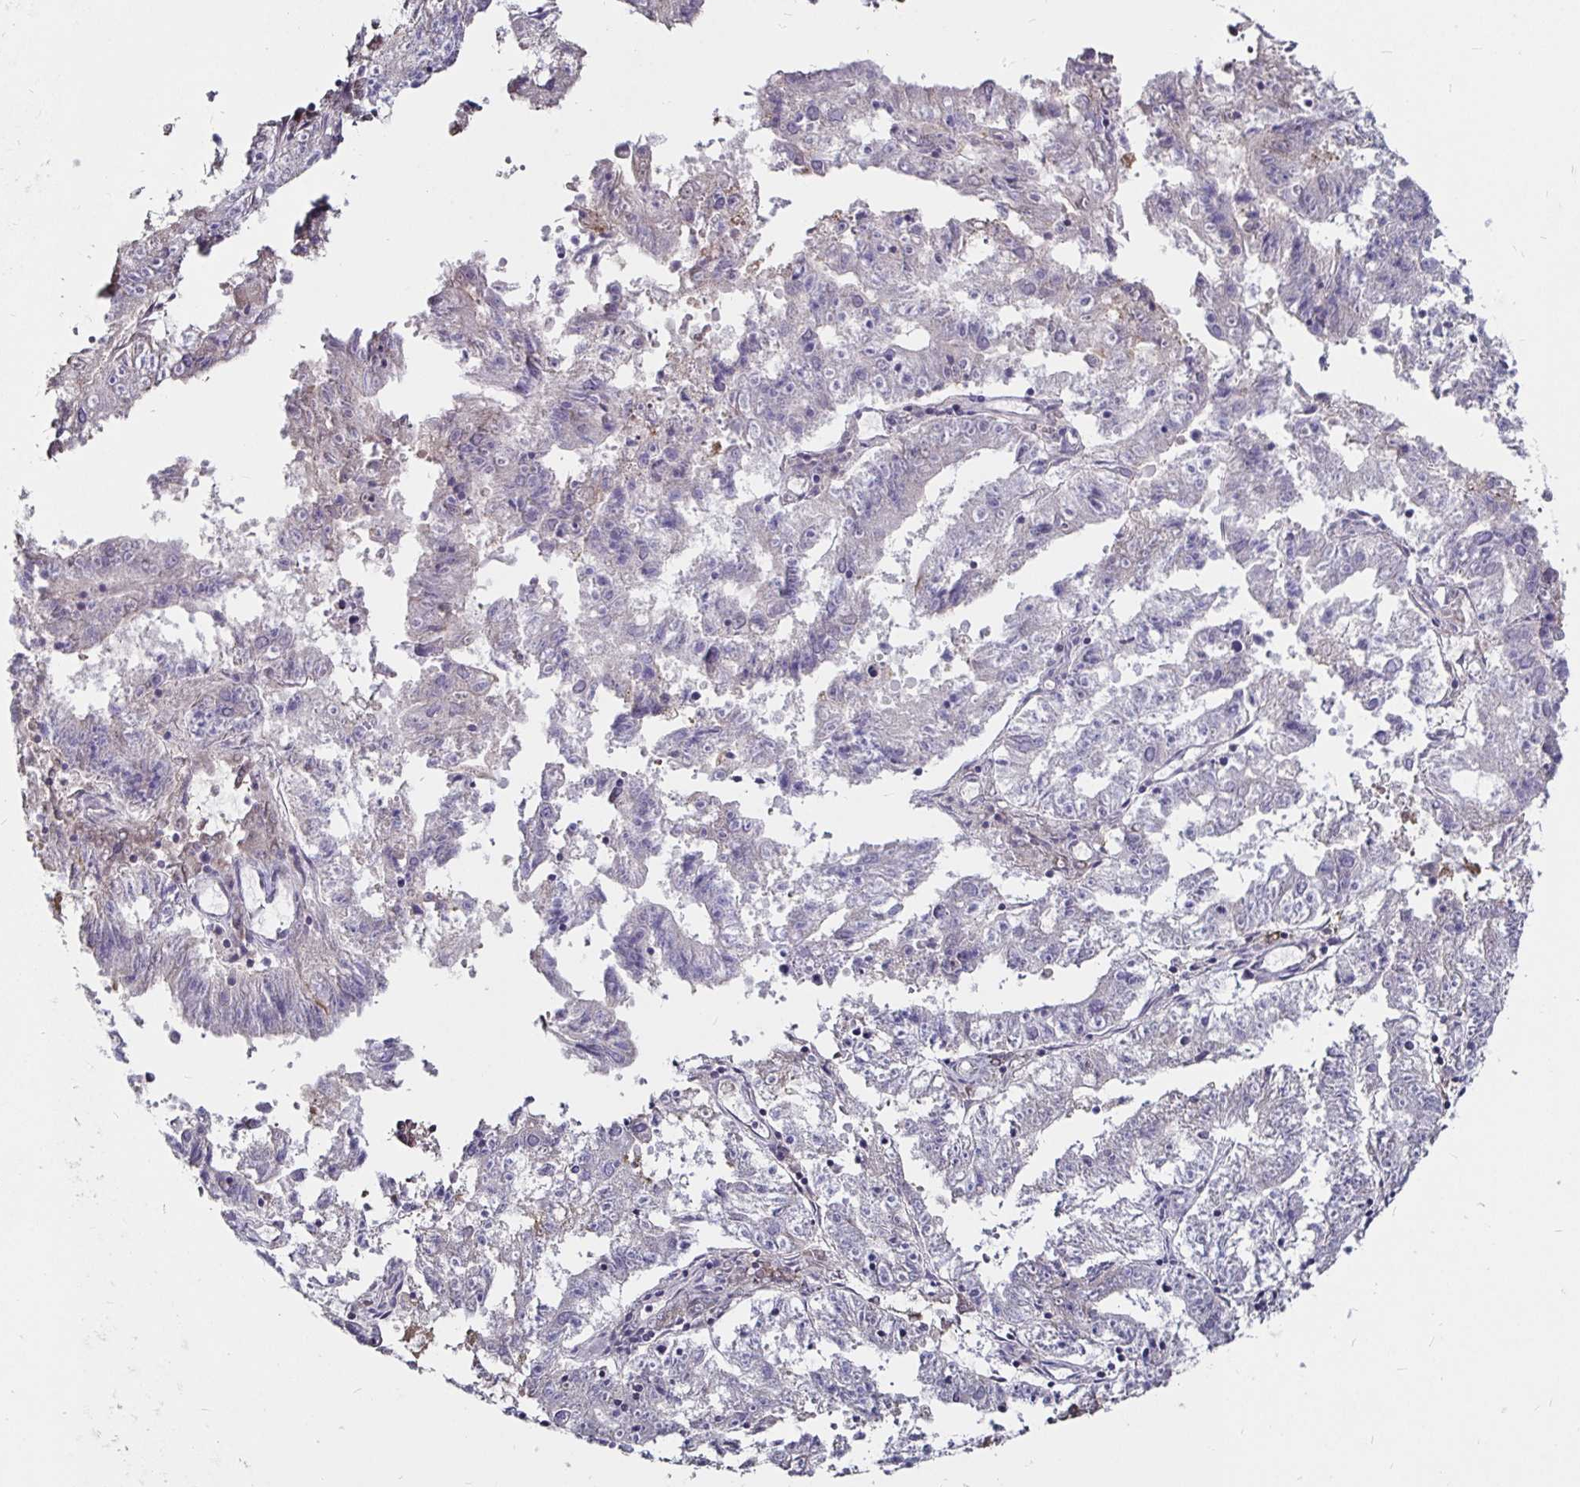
{"staining": {"intensity": "negative", "quantity": "none", "location": "none"}, "tissue": "endometrial cancer", "cell_type": "Tumor cells", "image_type": "cancer", "snomed": [{"axis": "morphology", "description": "Adenocarcinoma, NOS"}, {"axis": "topography", "description": "Endometrium"}], "caption": "Tumor cells show no significant positivity in adenocarcinoma (endometrial).", "gene": "FAIM2", "patient": {"sex": "female", "age": 82}}